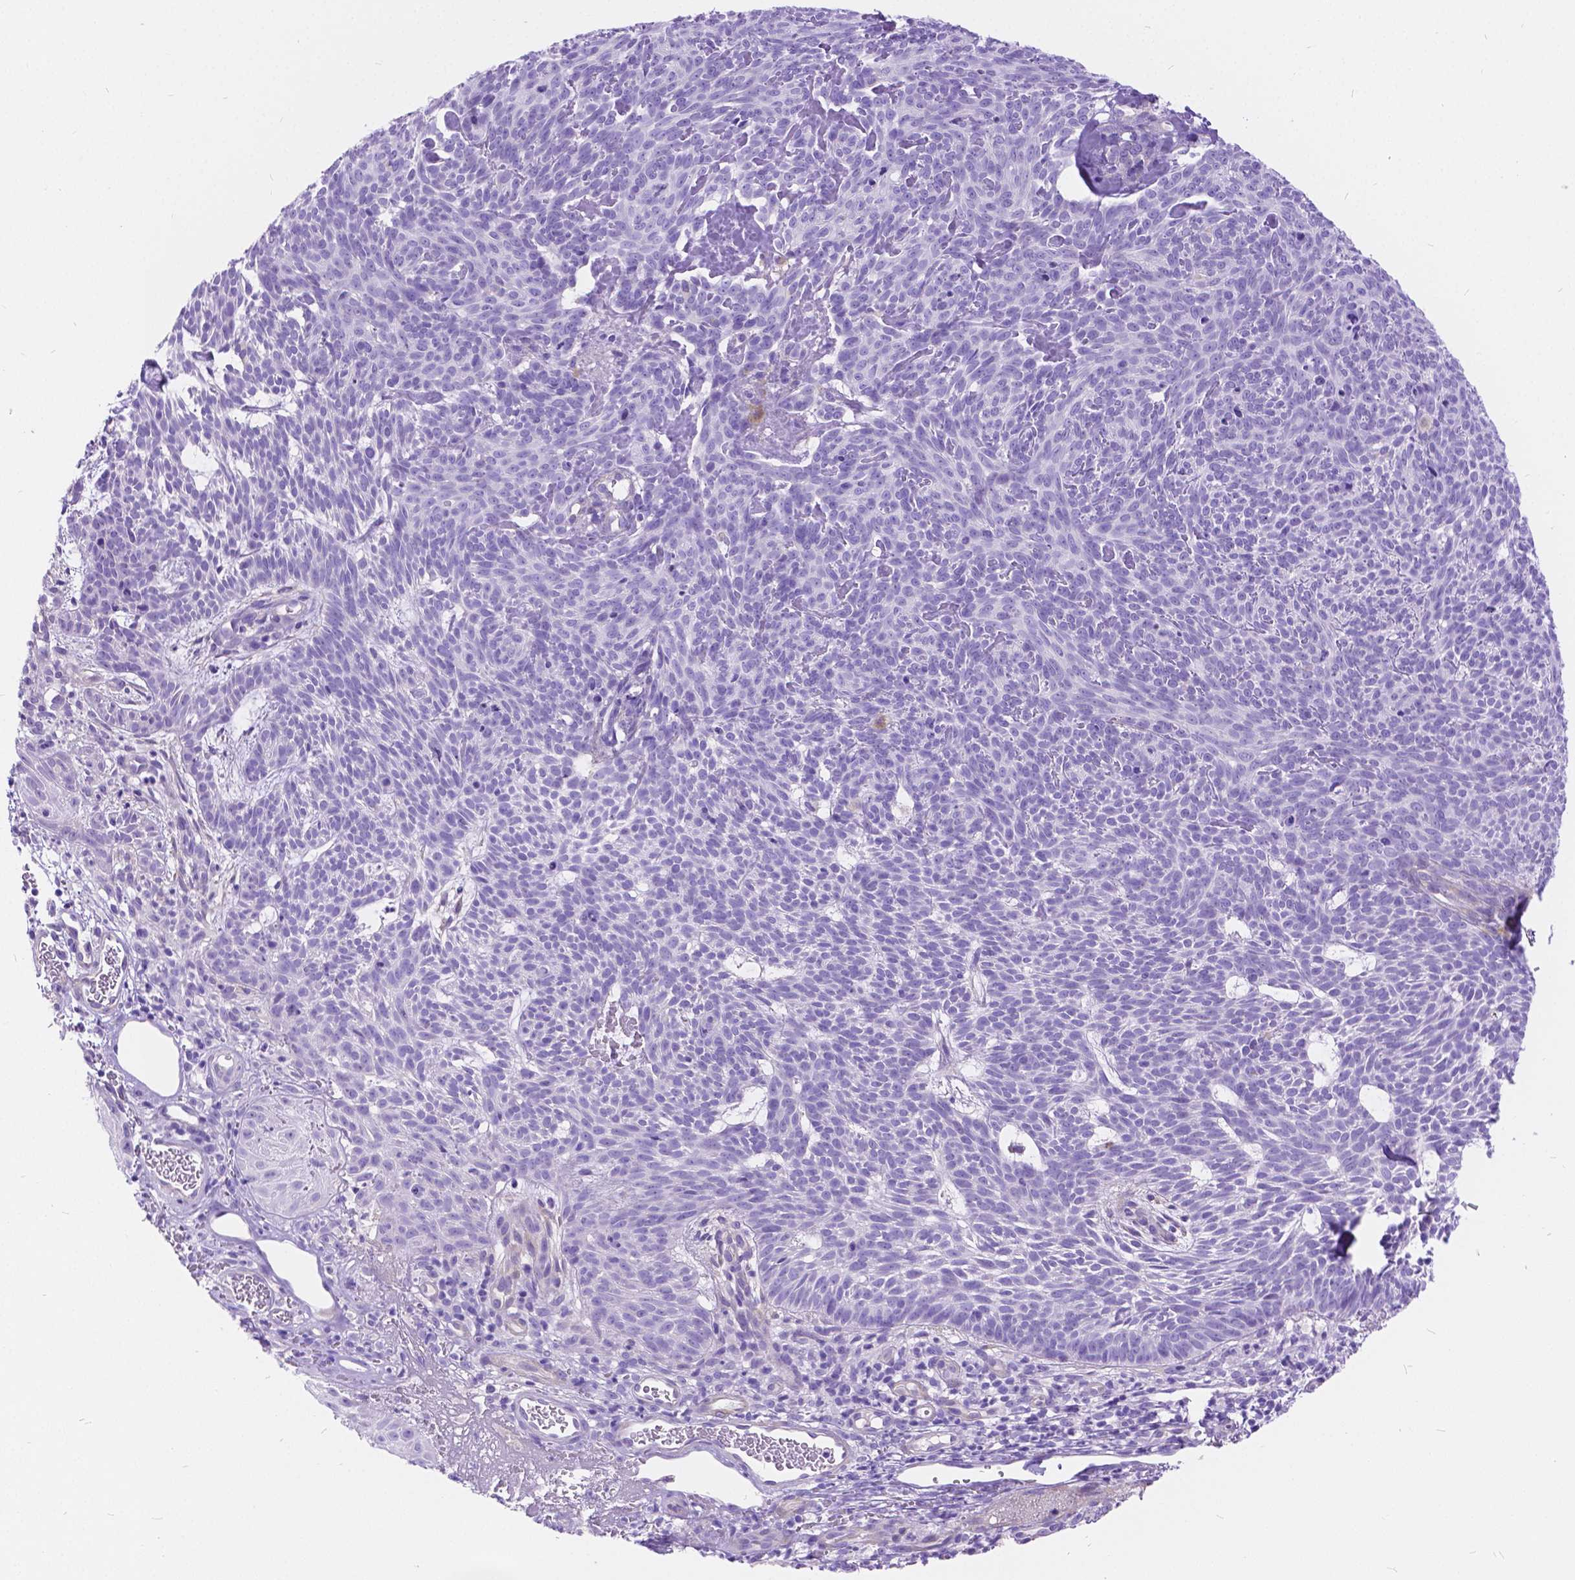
{"staining": {"intensity": "negative", "quantity": "none", "location": "none"}, "tissue": "skin cancer", "cell_type": "Tumor cells", "image_type": "cancer", "snomed": [{"axis": "morphology", "description": "Basal cell carcinoma"}, {"axis": "topography", "description": "Skin"}], "caption": "Basal cell carcinoma (skin) was stained to show a protein in brown. There is no significant expression in tumor cells. (DAB (3,3'-diaminobenzidine) IHC visualized using brightfield microscopy, high magnification).", "gene": "CHRM1", "patient": {"sex": "male", "age": 59}}